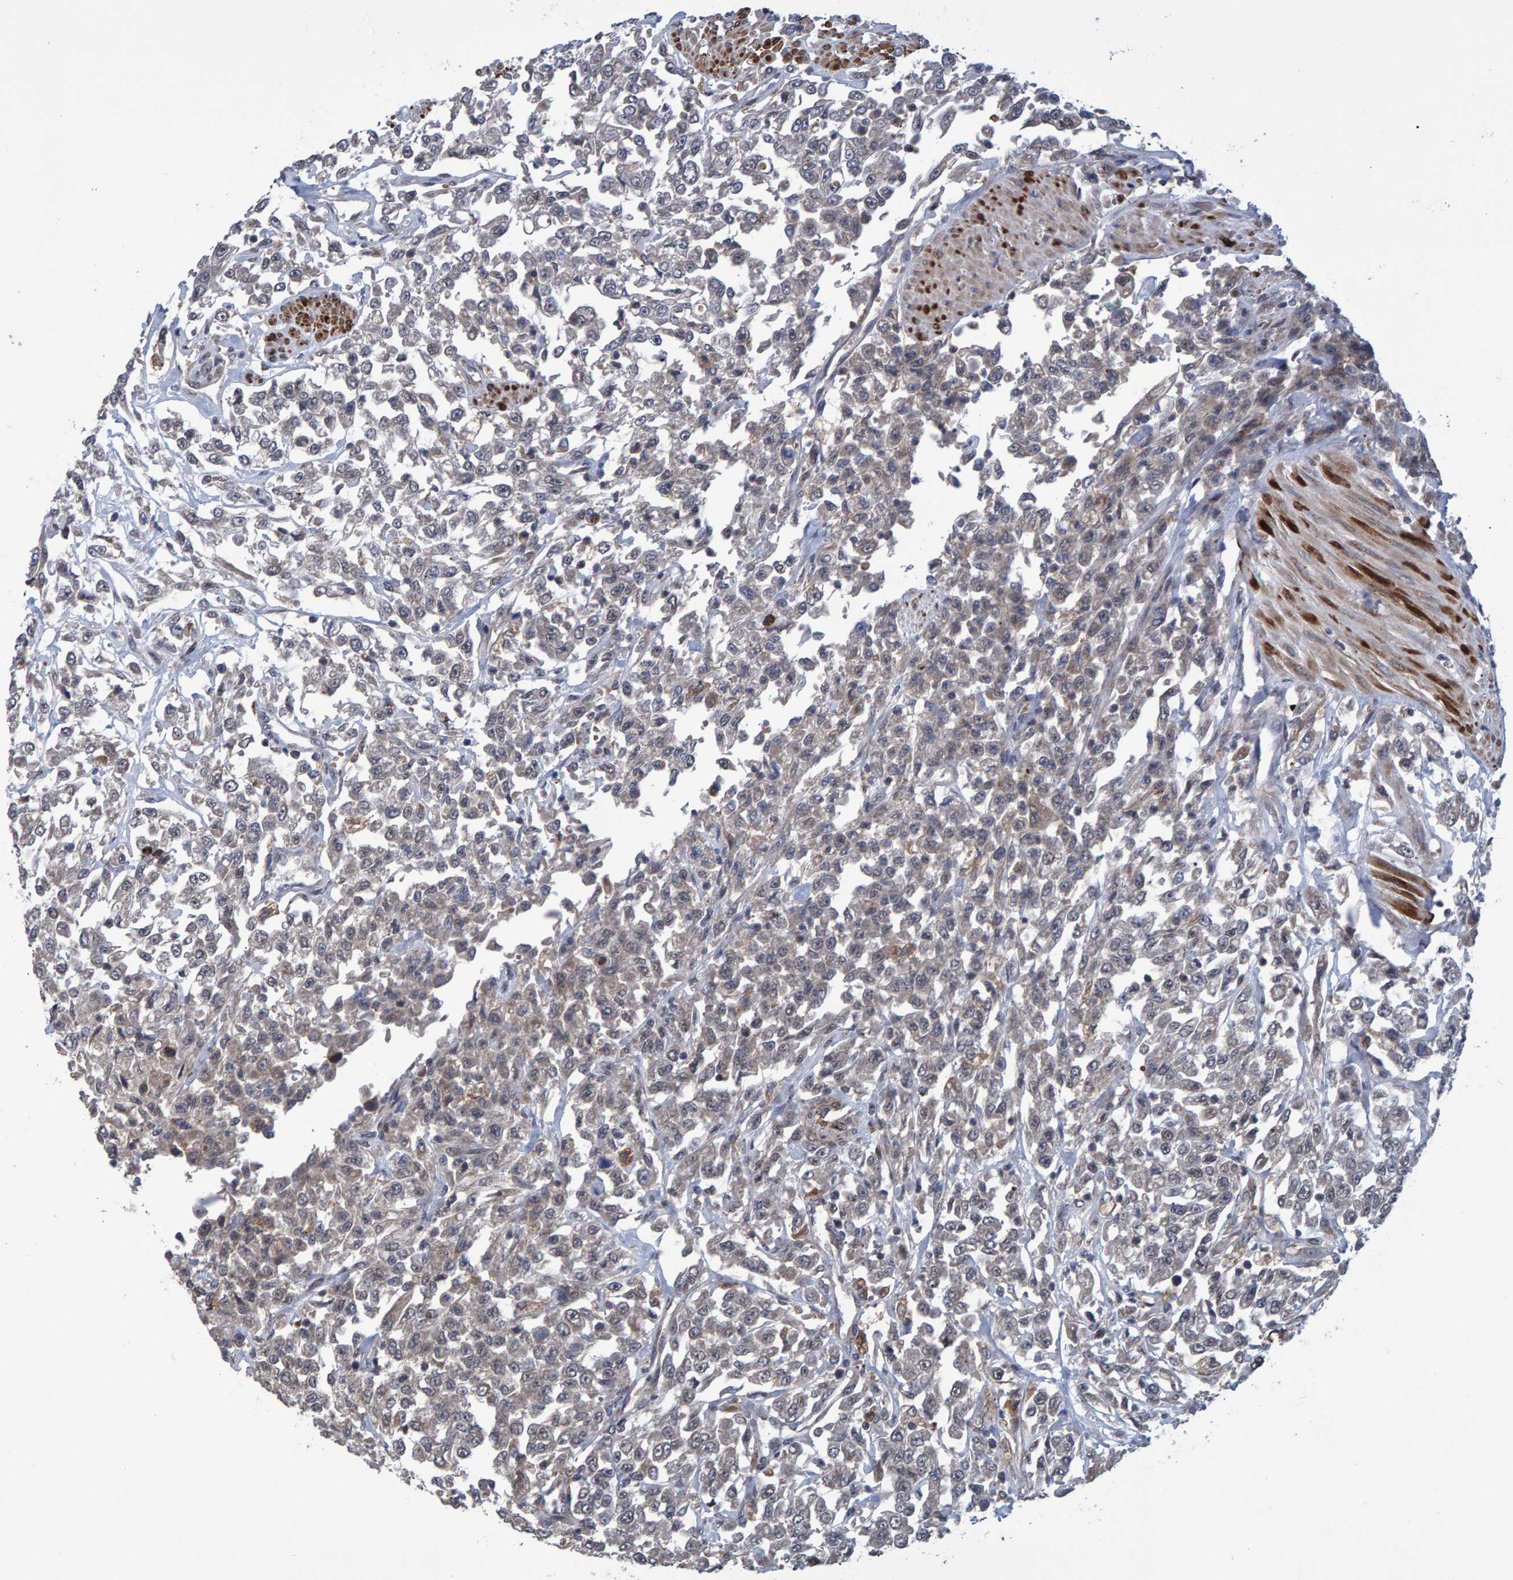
{"staining": {"intensity": "negative", "quantity": "none", "location": "none"}, "tissue": "urothelial cancer", "cell_type": "Tumor cells", "image_type": "cancer", "snomed": [{"axis": "morphology", "description": "Urothelial carcinoma, High grade"}, {"axis": "topography", "description": "Urinary bladder"}], "caption": "The micrograph reveals no staining of tumor cells in urothelial cancer.", "gene": "ATP6V1H", "patient": {"sex": "male", "age": 46}}